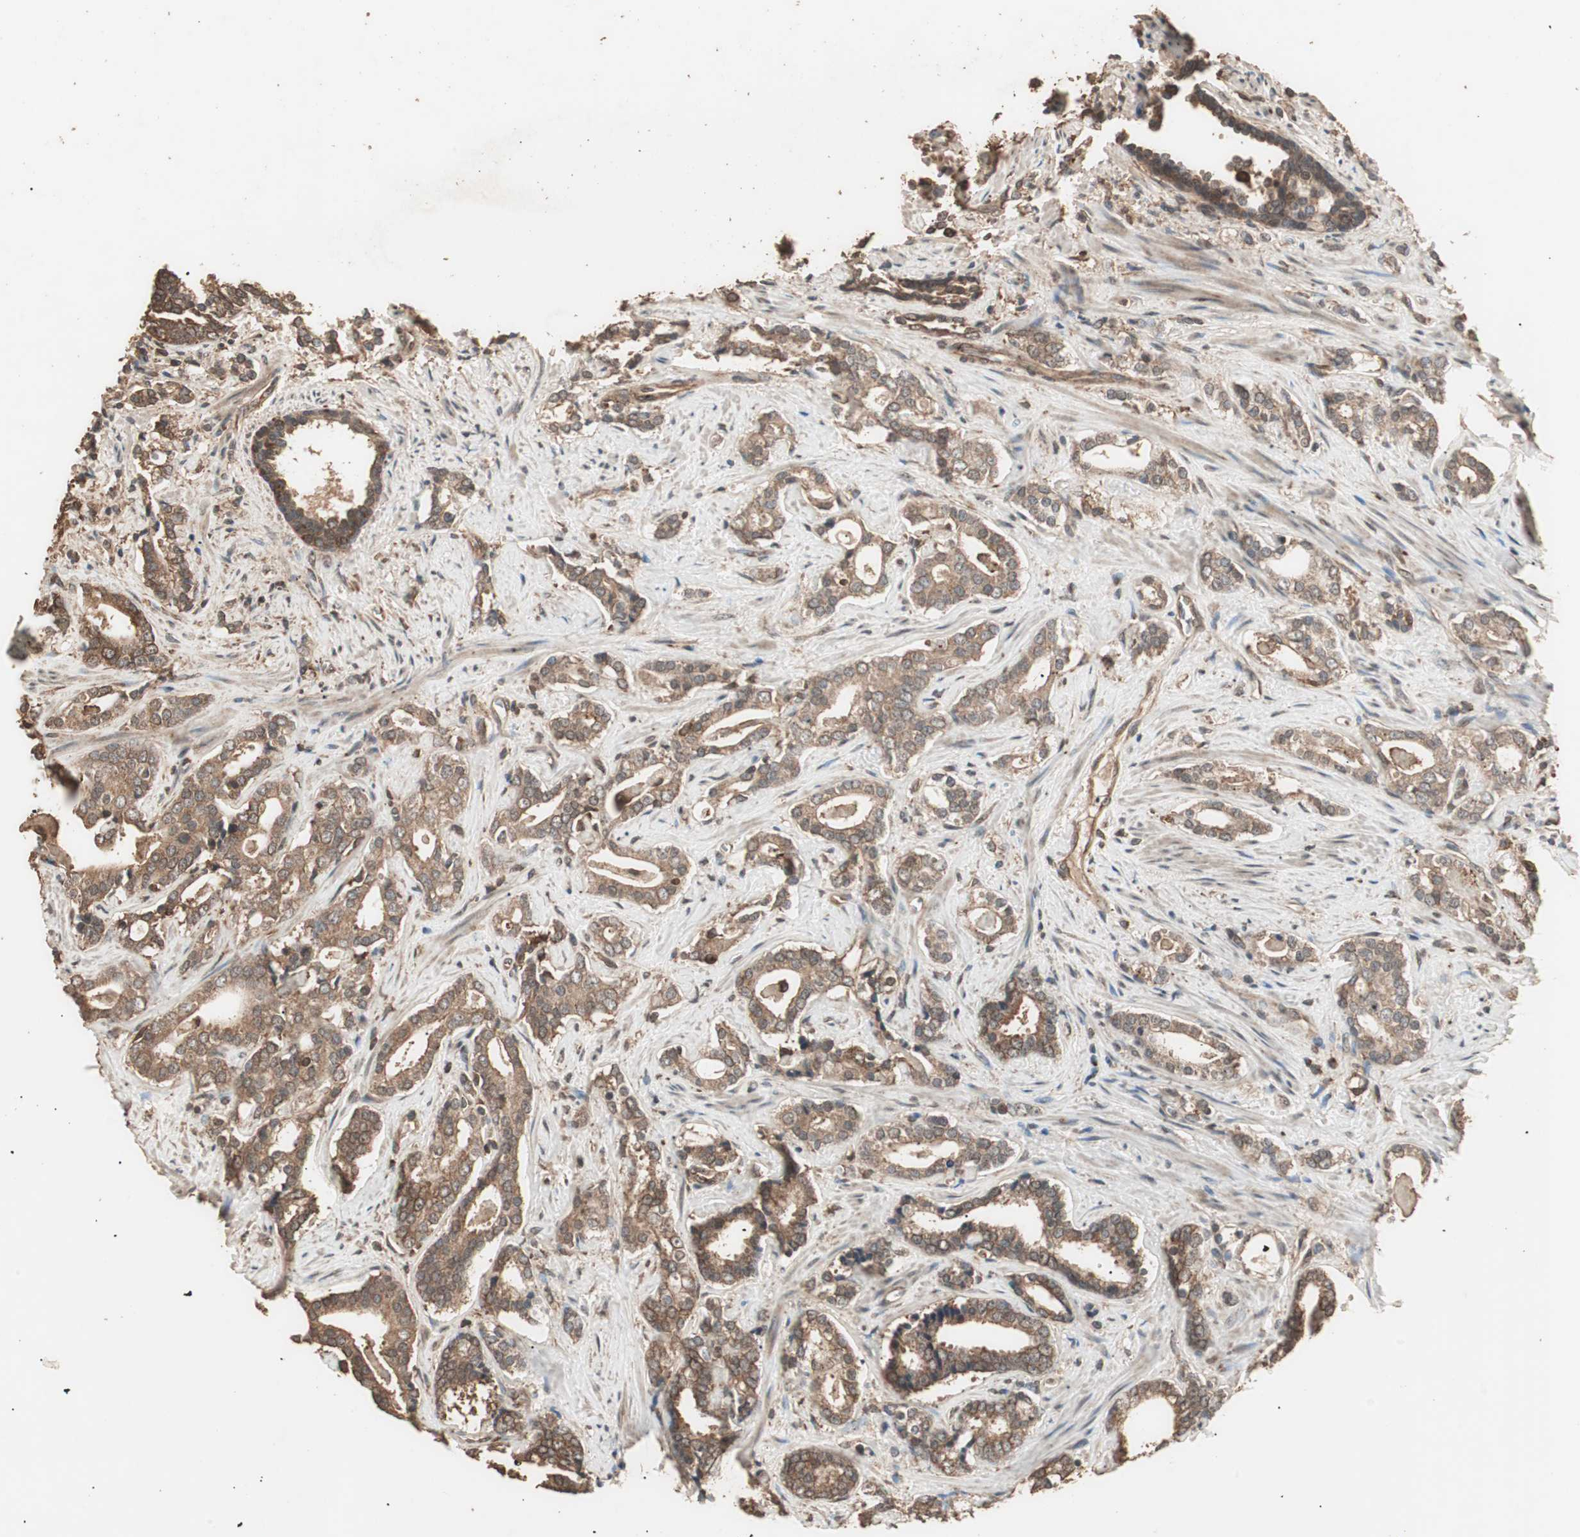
{"staining": {"intensity": "moderate", "quantity": ">75%", "location": "cytoplasmic/membranous"}, "tissue": "prostate cancer", "cell_type": "Tumor cells", "image_type": "cancer", "snomed": [{"axis": "morphology", "description": "Adenocarcinoma, High grade"}, {"axis": "topography", "description": "Prostate"}], "caption": "Immunohistochemical staining of human prostate adenocarcinoma (high-grade) reveals moderate cytoplasmic/membranous protein staining in about >75% of tumor cells.", "gene": "CCN4", "patient": {"sex": "male", "age": 67}}